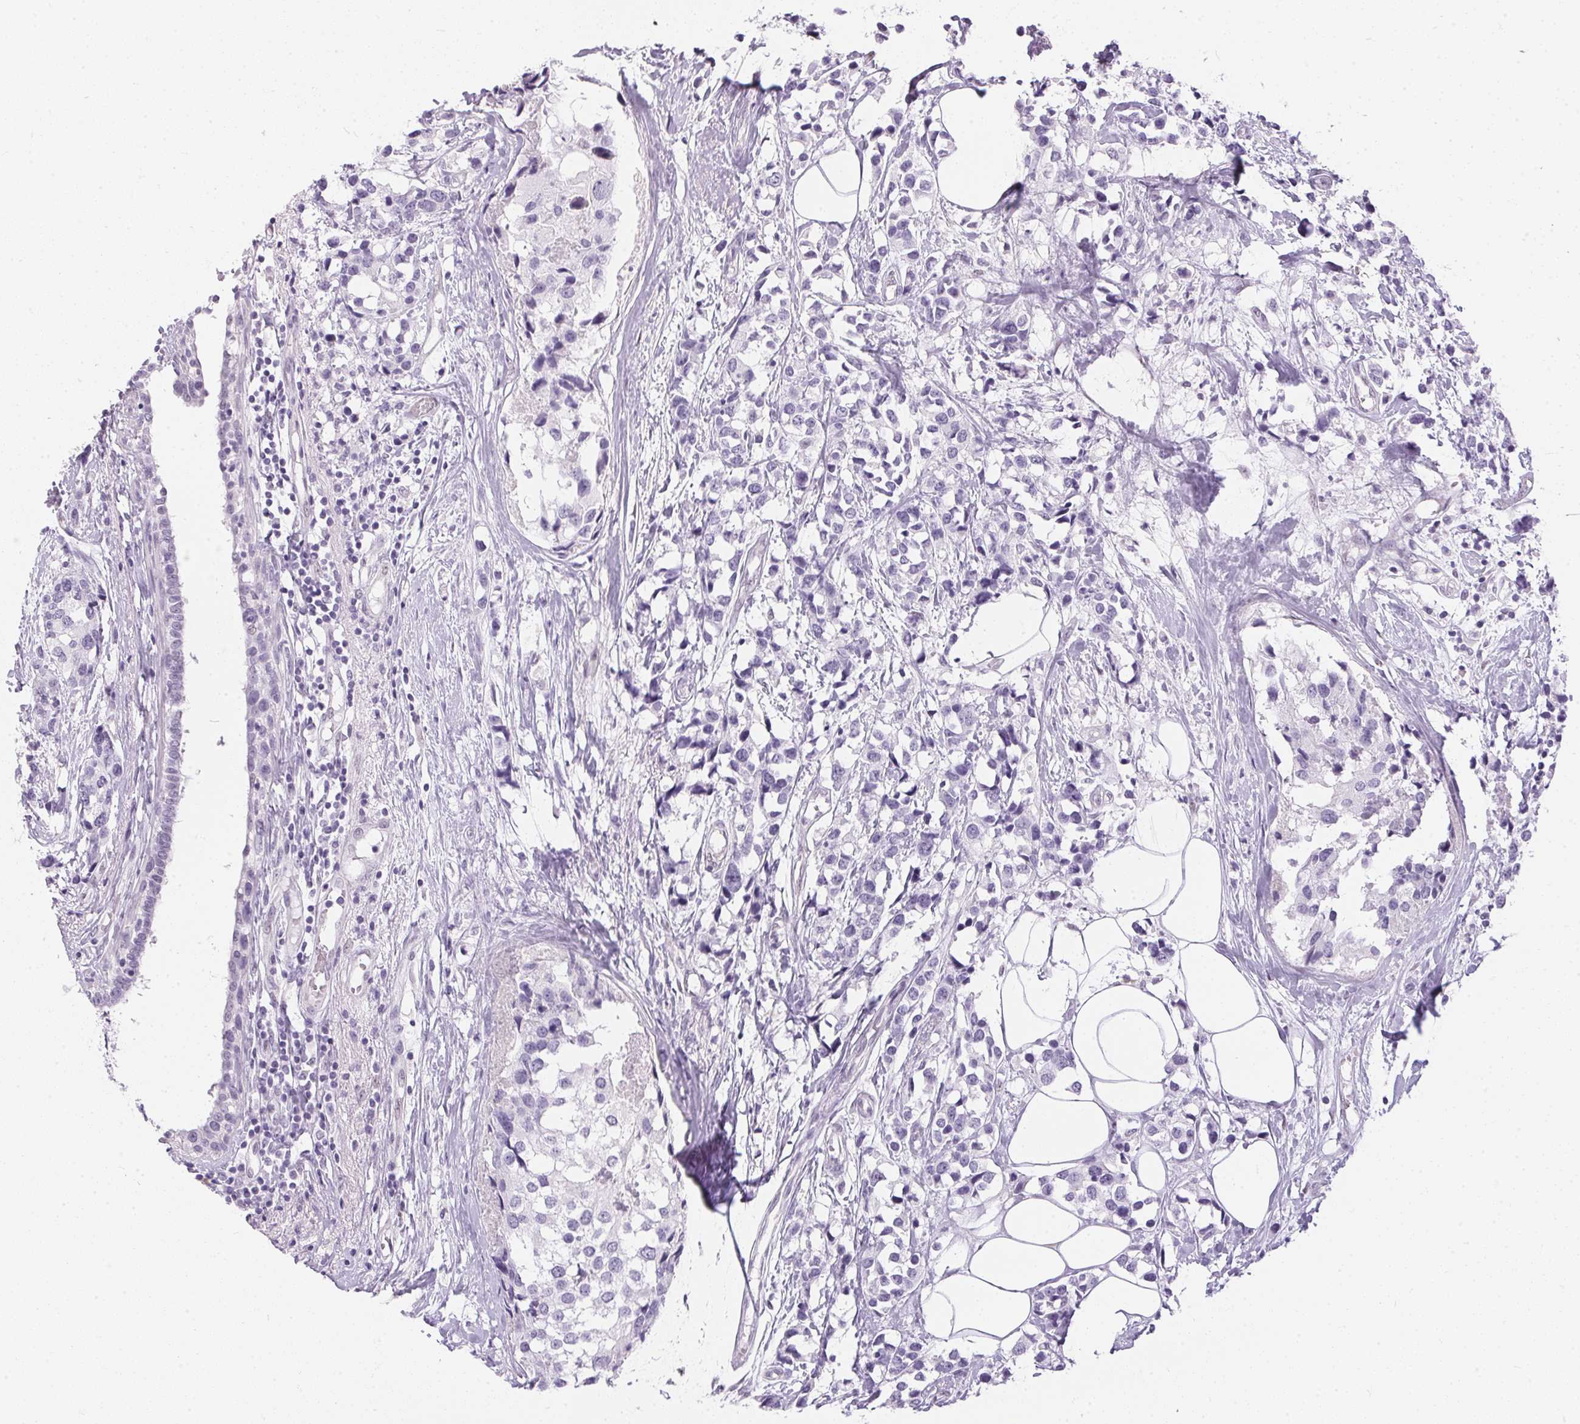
{"staining": {"intensity": "negative", "quantity": "none", "location": "none"}, "tissue": "breast cancer", "cell_type": "Tumor cells", "image_type": "cancer", "snomed": [{"axis": "morphology", "description": "Lobular carcinoma"}, {"axis": "topography", "description": "Breast"}], "caption": "The photomicrograph shows no significant staining in tumor cells of breast cancer.", "gene": "GBP6", "patient": {"sex": "female", "age": 59}}